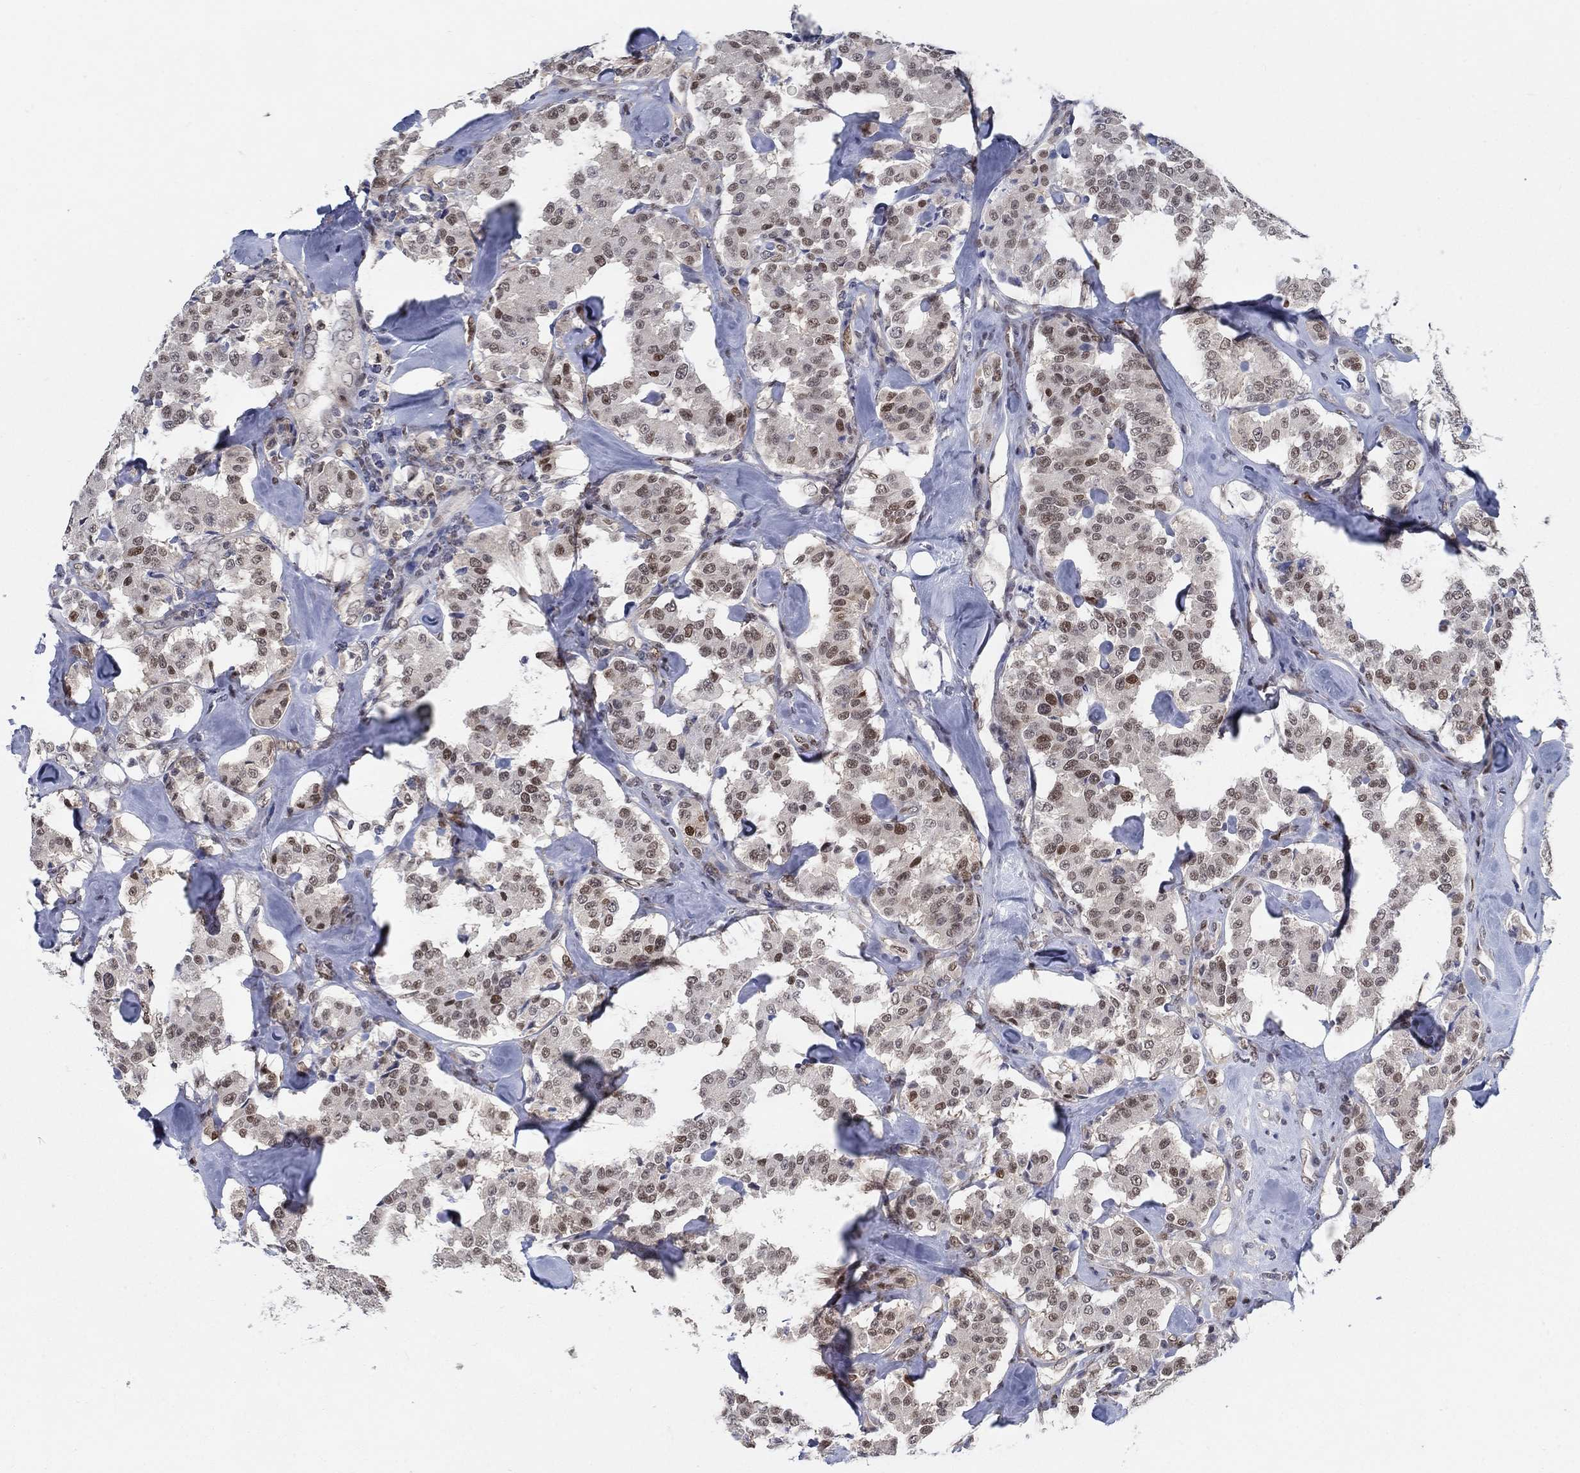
{"staining": {"intensity": "moderate", "quantity": "25%-75%", "location": "nuclear"}, "tissue": "carcinoid", "cell_type": "Tumor cells", "image_type": "cancer", "snomed": [{"axis": "morphology", "description": "Carcinoid, malignant, NOS"}, {"axis": "topography", "description": "Pancreas"}], "caption": "Immunohistochemistry (IHC) image of neoplastic tissue: human malignant carcinoid stained using immunohistochemistry displays medium levels of moderate protein expression localized specifically in the nuclear of tumor cells, appearing as a nuclear brown color.", "gene": "CENPE", "patient": {"sex": "male", "age": 41}}